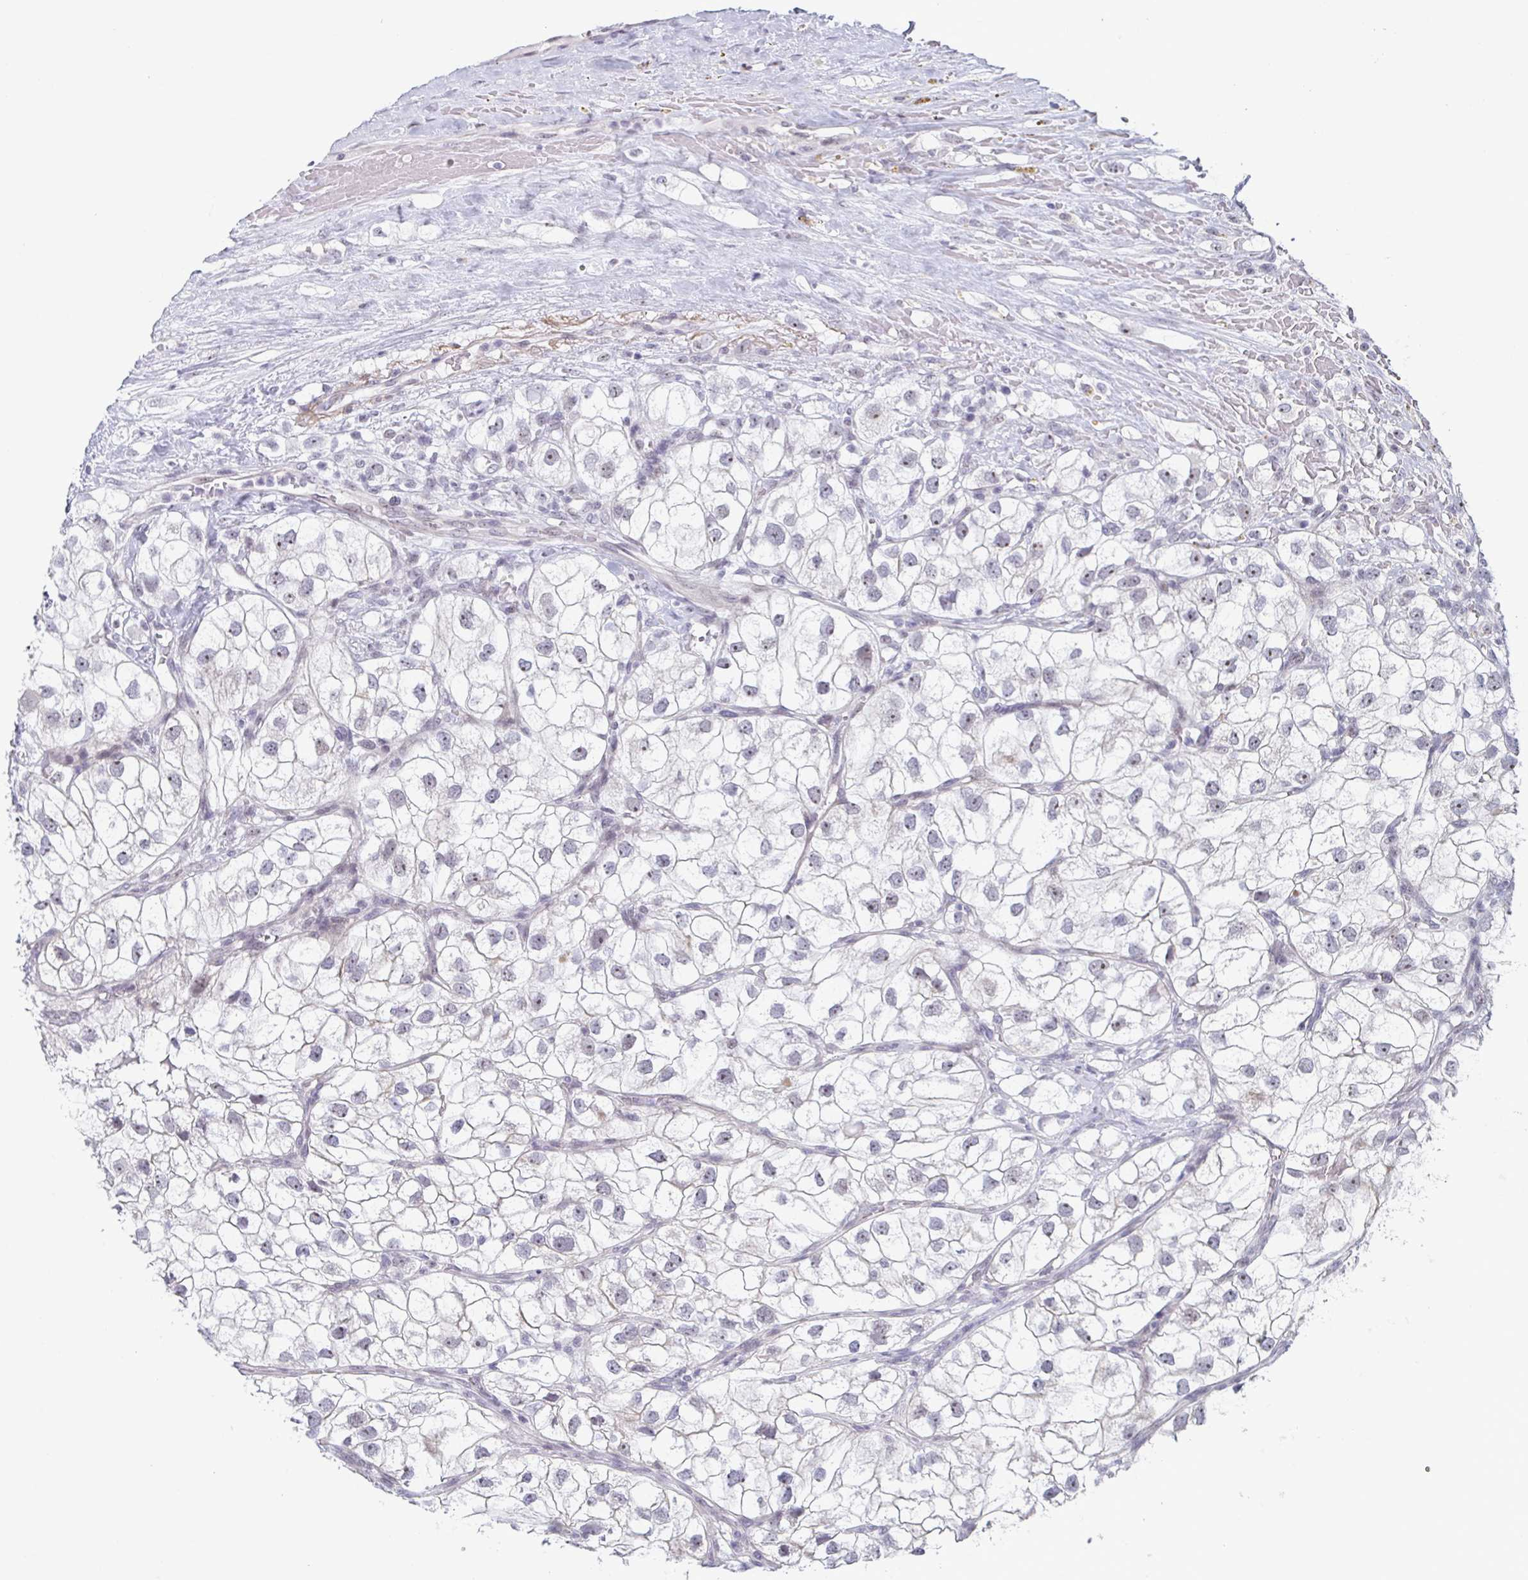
{"staining": {"intensity": "weak", "quantity": "<25%", "location": "nuclear"}, "tissue": "renal cancer", "cell_type": "Tumor cells", "image_type": "cancer", "snomed": [{"axis": "morphology", "description": "Adenocarcinoma, NOS"}, {"axis": "topography", "description": "Kidney"}], "caption": "Protein analysis of adenocarcinoma (renal) demonstrates no significant expression in tumor cells.", "gene": "EXOSC7", "patient": {"sex": "male", "age": 59}}